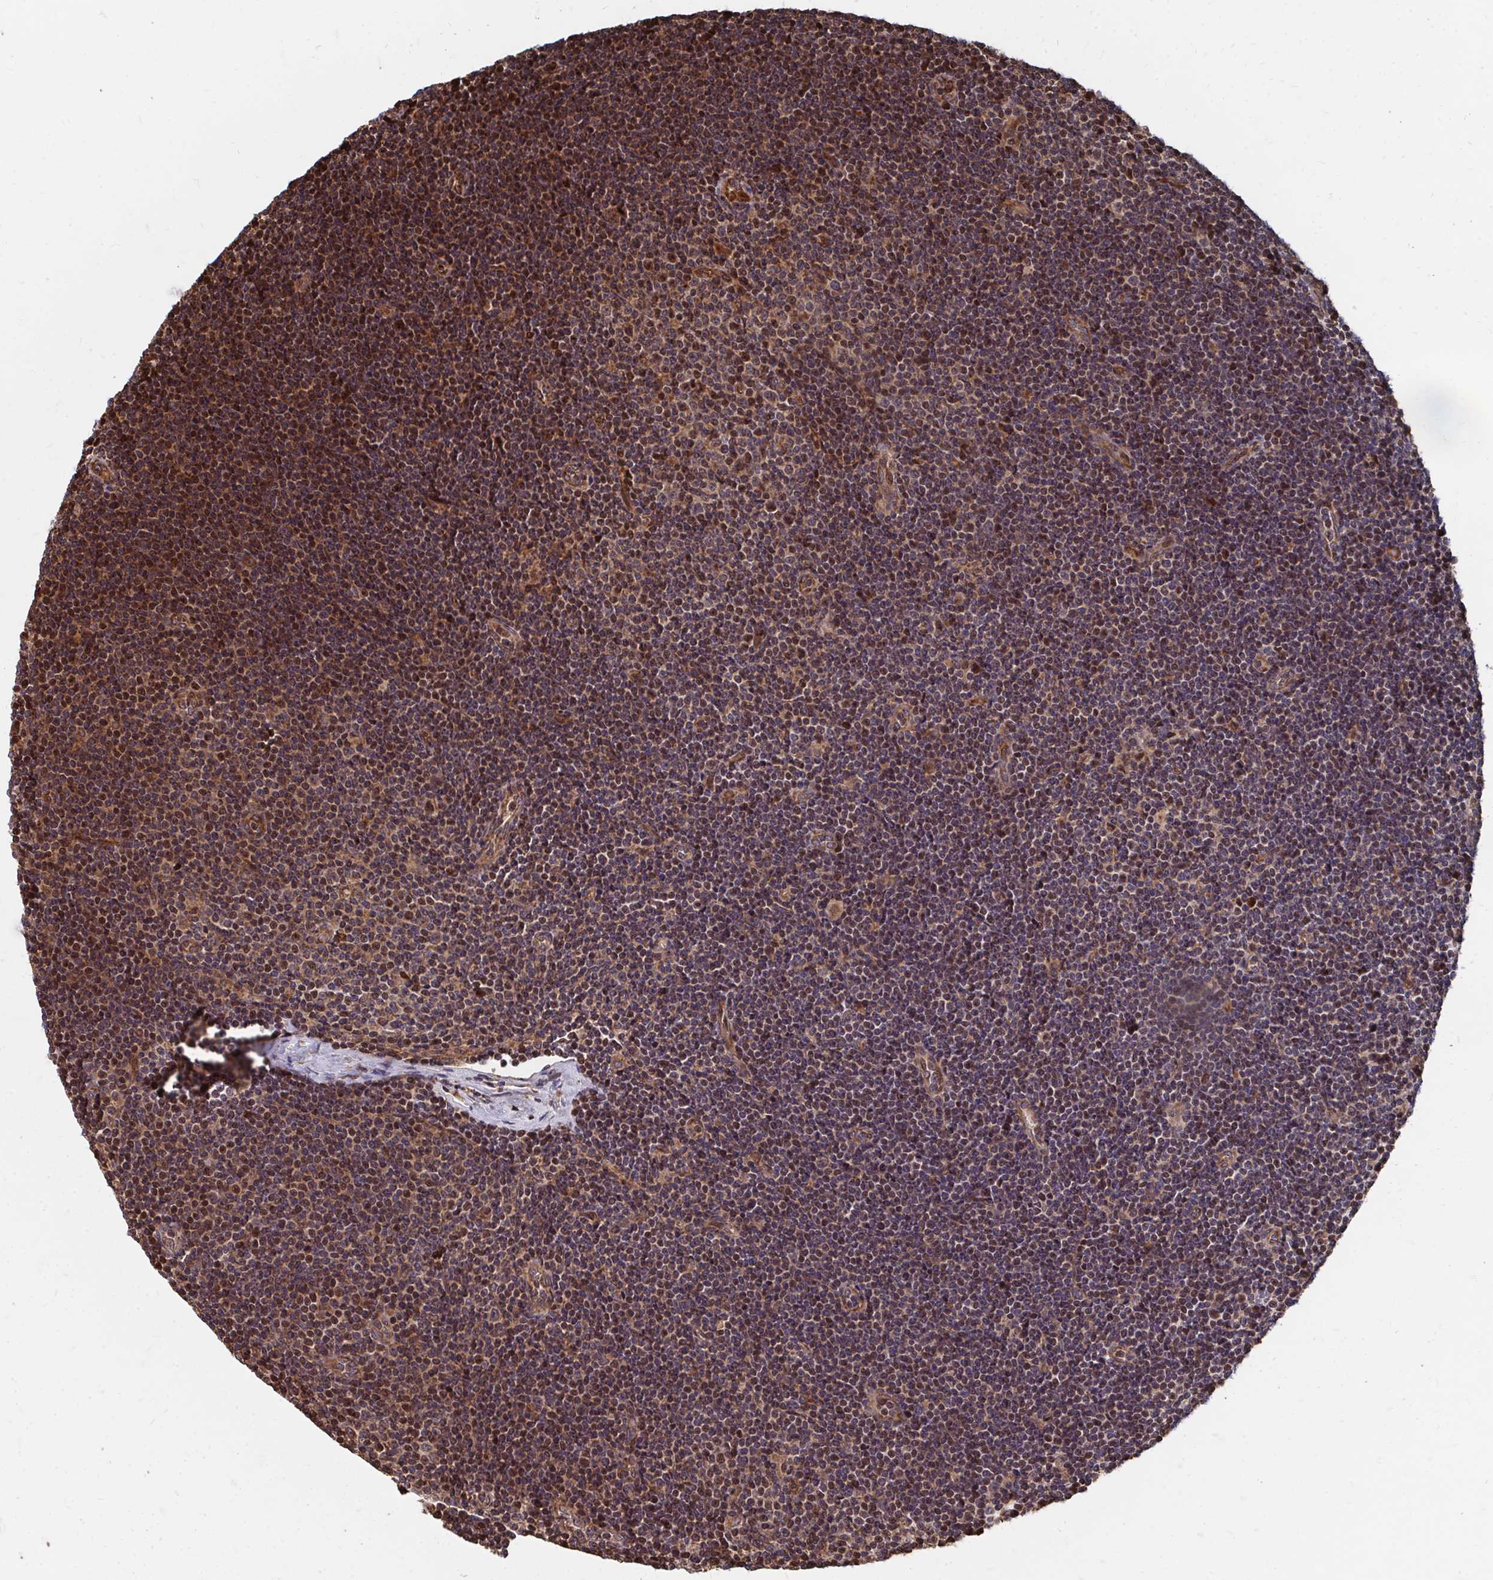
{"staining": {"intensity": "moderate", "quantity": "25%-75%", "location": "nuclear"}, "tissue": "lymphoma", "cell_type": "Tumor cells", "image_type": "cancer", "snomed": [{"axis": "morphology", "description": "Malignant lymphoma, non-Hodgkin's type, Low grade"}, {"axis": "topography", "description": "Lymph node"}], "caption": "About 25%-75% of tumor cells in lymphoma show moderate nuclear protein staining as visualized by brown immunohistochemical staining.", "gene": "FAM89A", "patient": {"sex": "male", "age": 48}}